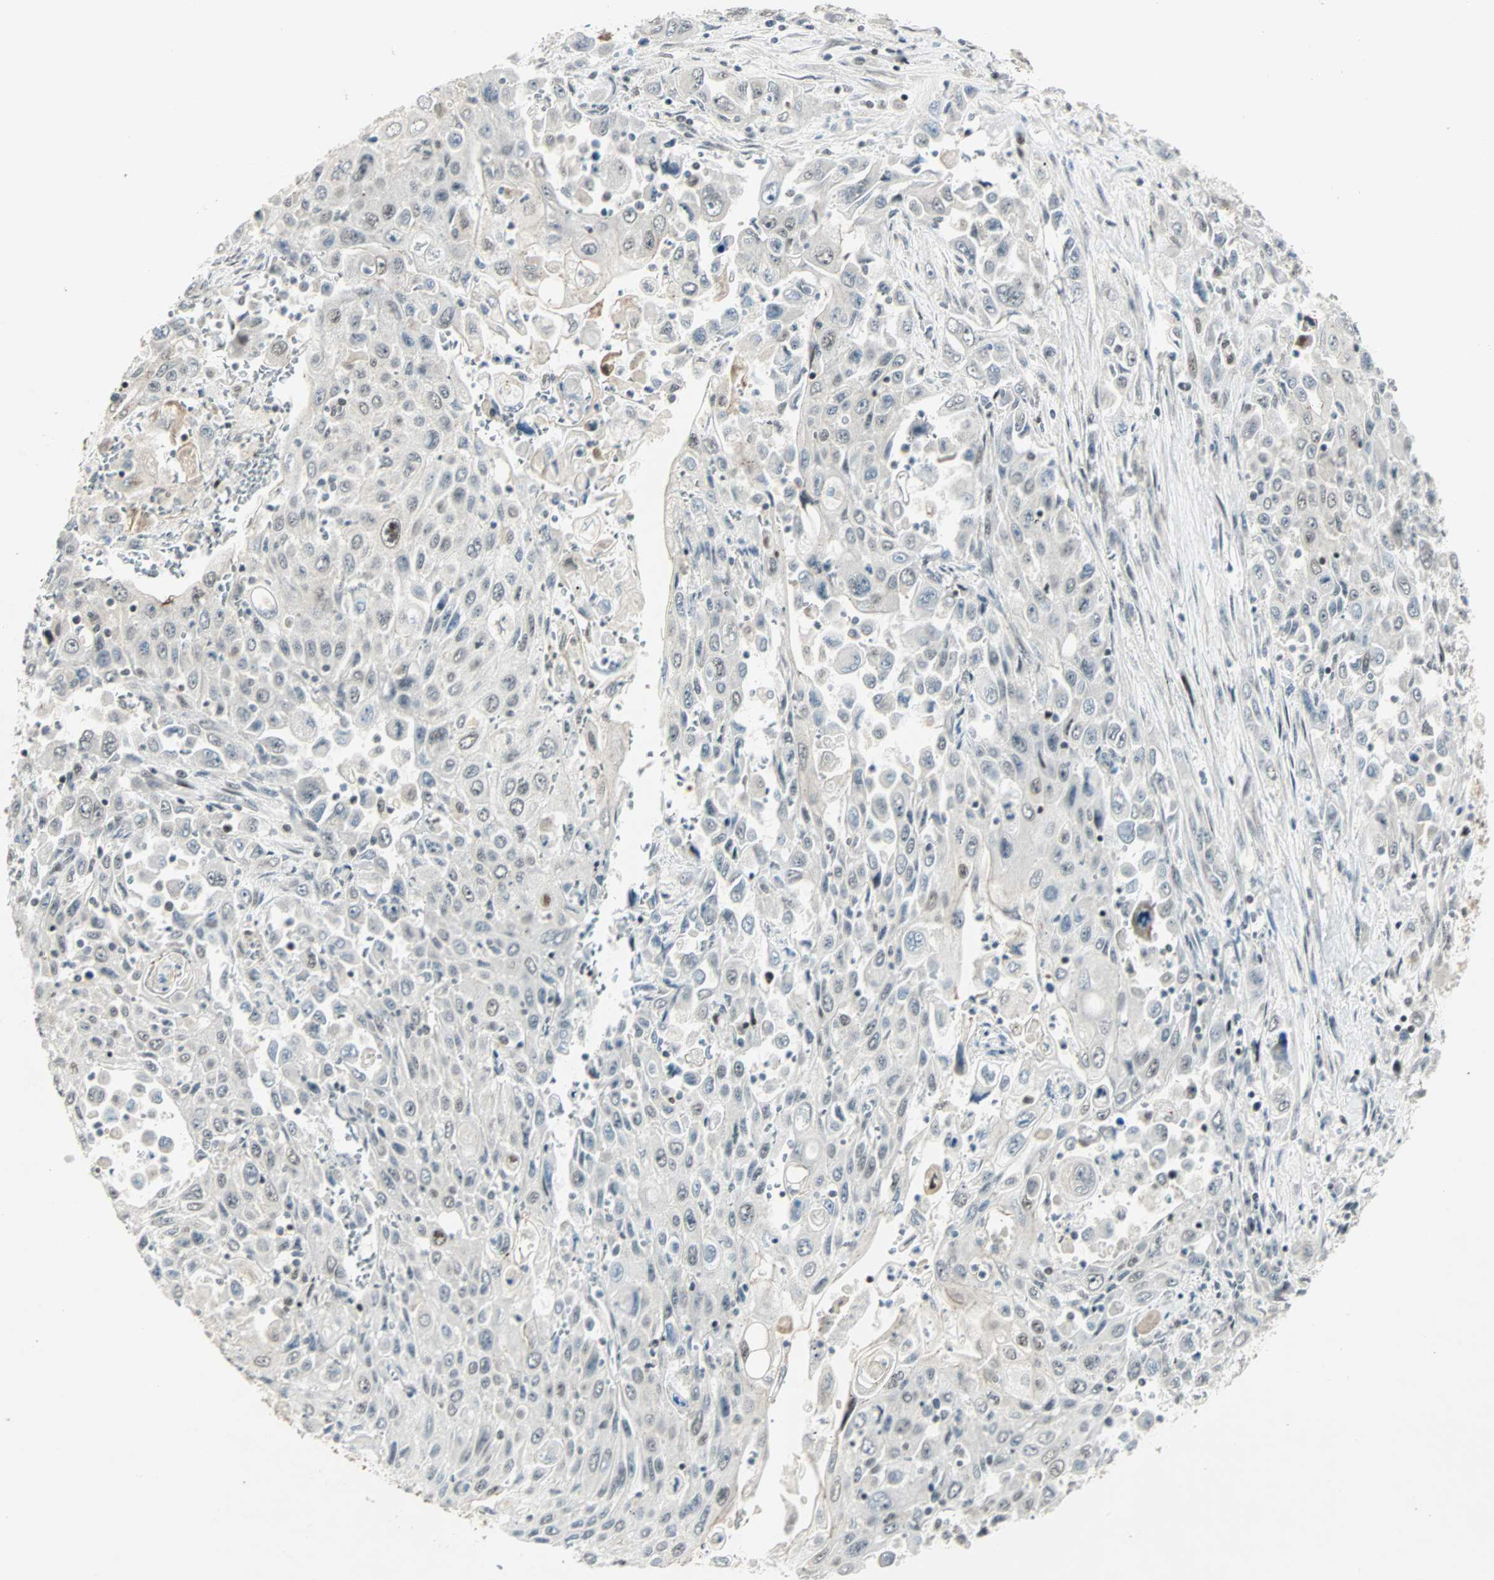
{"staining": {"intensity": "weak", "quantity": "<25%", "location": "nuclear"}, "tissue": "pancreatic cancer", "cell_type": "Tumor cells", "image_type": "cancer", "snomed": [{"axis": "morphology", "description": "Adenocarcinoma, NOS"}, {"axis": "topography", "description": "Pancreas"}], "caption": "High magnification brightfield microscopy of pancreatic adenocarcinoma stained with DAB (3,3'-diaminobenzidine) (brown) and counterstained with hematoxylin (blue): tumor cells show no significant staining. (Brightfield microscopy of DAB (3,3'-diaminobenzidine) immunohistochemistry (IHC) at high magnification).", "gene": "CBX4", "patient": {"sex": "male", "age": 70}}